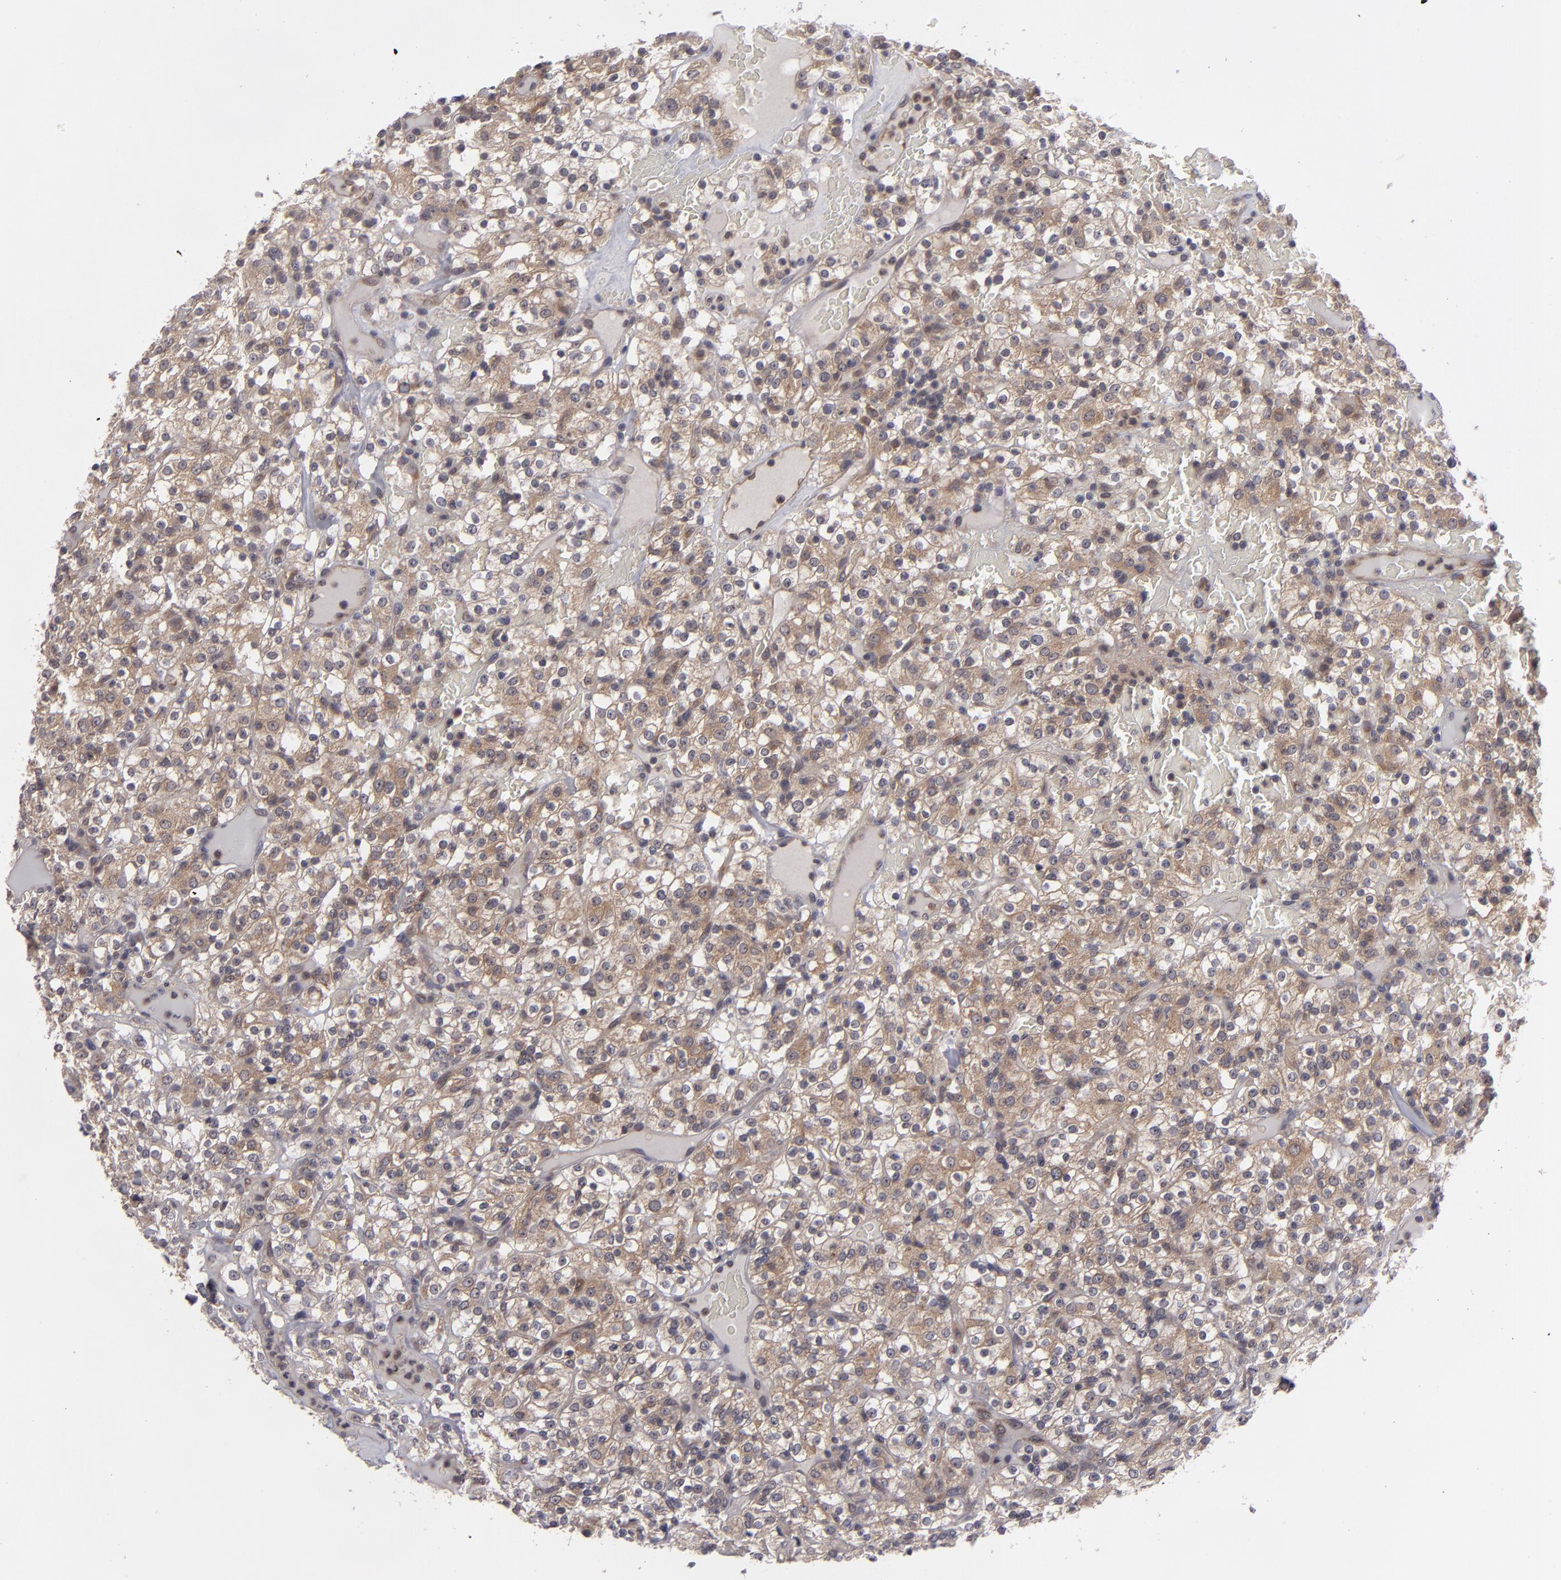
{"staining": {"intensity": "moderate", "quantity": ">75%", "location": "cytoplasmic/membranous"}, "tissue": "renal cancer", "cell_type": "Tumor cells", "image_type": "cancer", "snomed": [{"axis": "morphology", "description": "Normal tissue, NOS"}, {"axis": "morphology", "description": "Adenocarcinoma, NOS"}, {"axis": "topography", "description": "Kidney"}], "caption": "A brown stain shows moderate cytoplasmic/membranous staining of a protein in renal cancer (adenocarcinoma) tumor cells. The staining was performed using DAB (3,3'-diaminobenzidine) to visualize the protein expression in brown, while the nuclei were stained in blue with hematoxylin (Magnification: 20x).", "gene": "BMP6", "patient": {"sex": "female", "age": 72}}